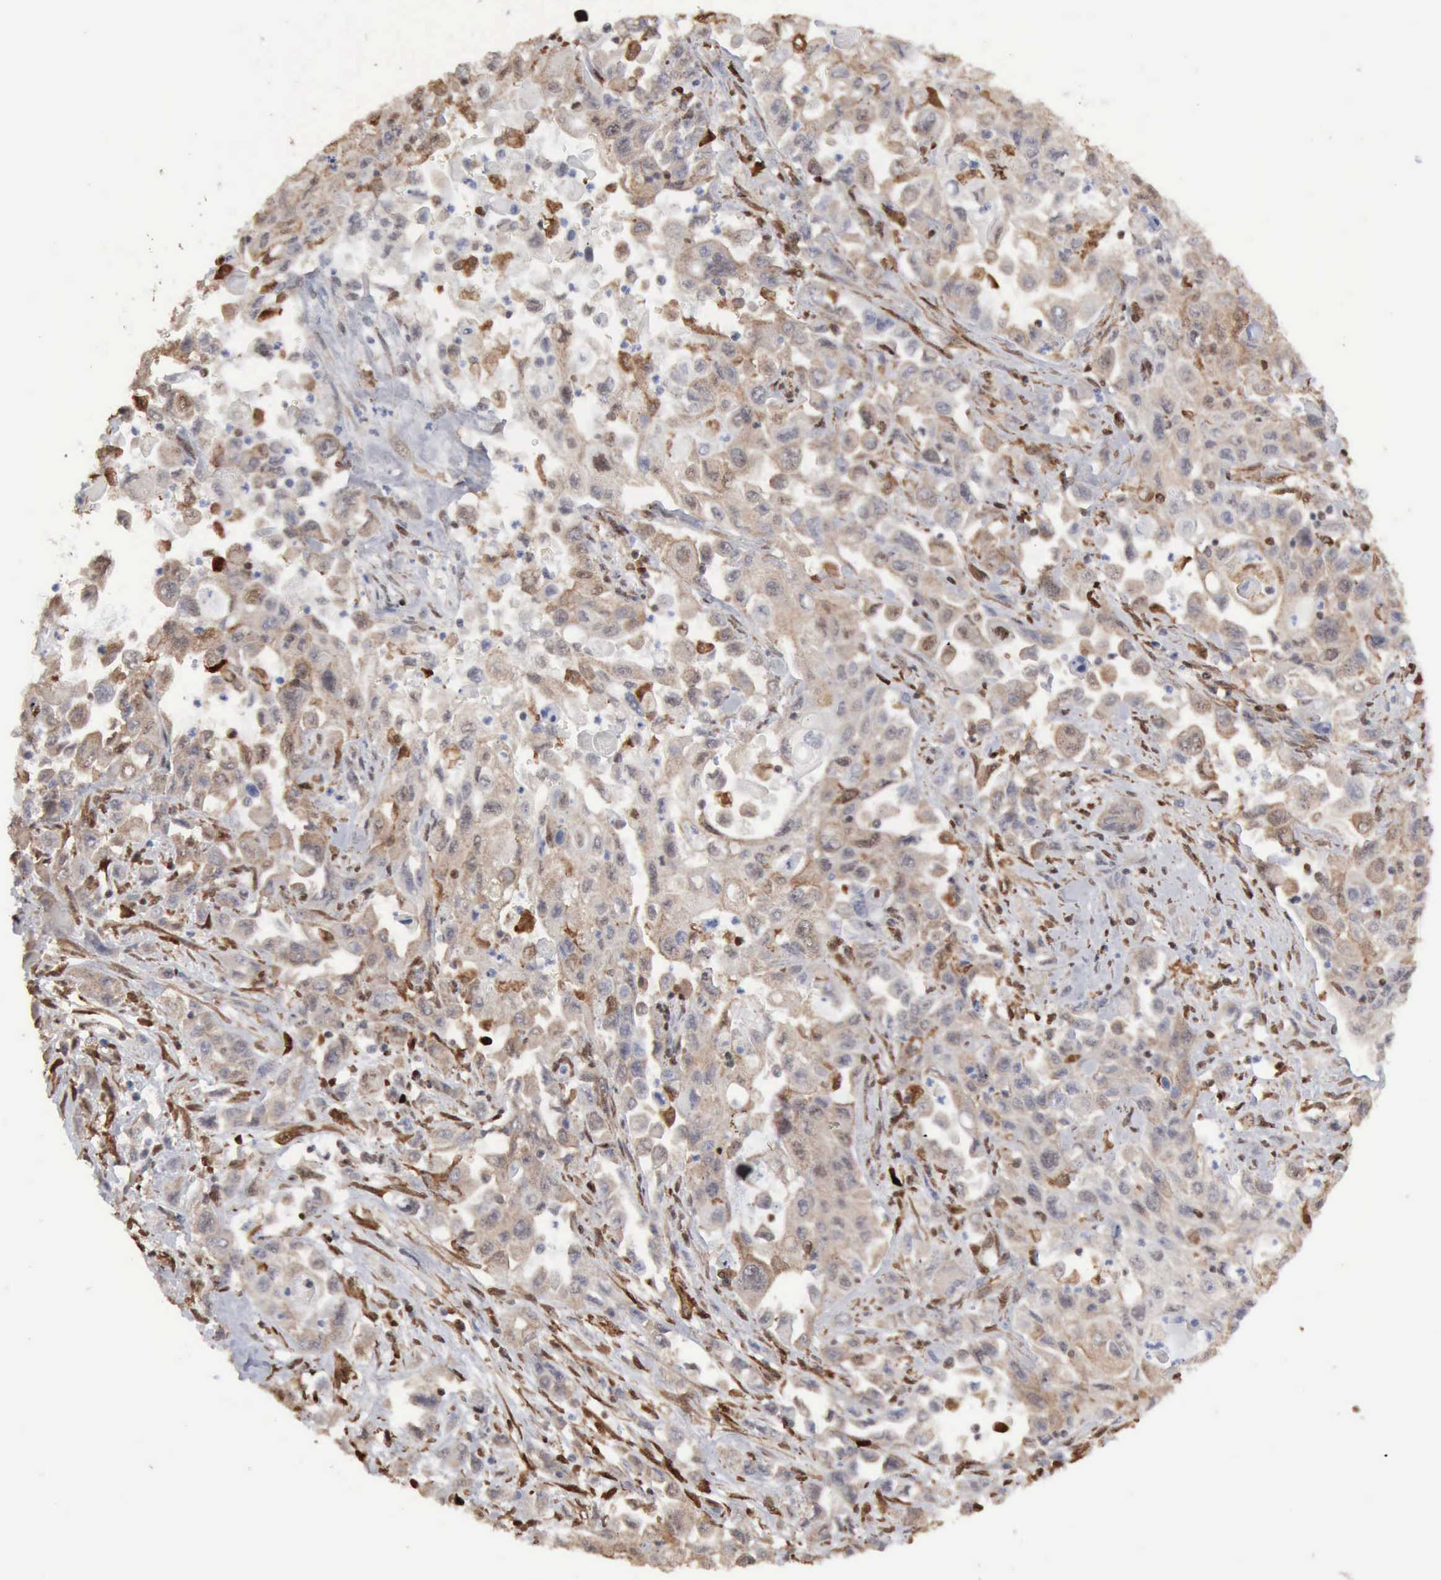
{"staining": {"intensity": "weak", "quantity": "25%-75%", "location": "cytoplasmic/membranous"}, "tissue": "pancreatic cancer", "cell_type": "Tumor cells", "image_type": "cancer", "snomed": [{"axis": "morphology", "description": "Adenocarcinoma, NOS"}, {"axis": "topography", "description": "Pancreas"}], "caption": "Immunohistochemical staining of pancreatic cancer (adenocarcinoma) demonstrates weak cytoplasmic/membranous protein staining in about 25%-75% of tumor cells. (DAB (3,3'-diaminobenzidine) IHC, brown staining for protein, blue staining for nuclei).", "gene": "STAT1", "patient": {"sex": "male", "age": 70}}